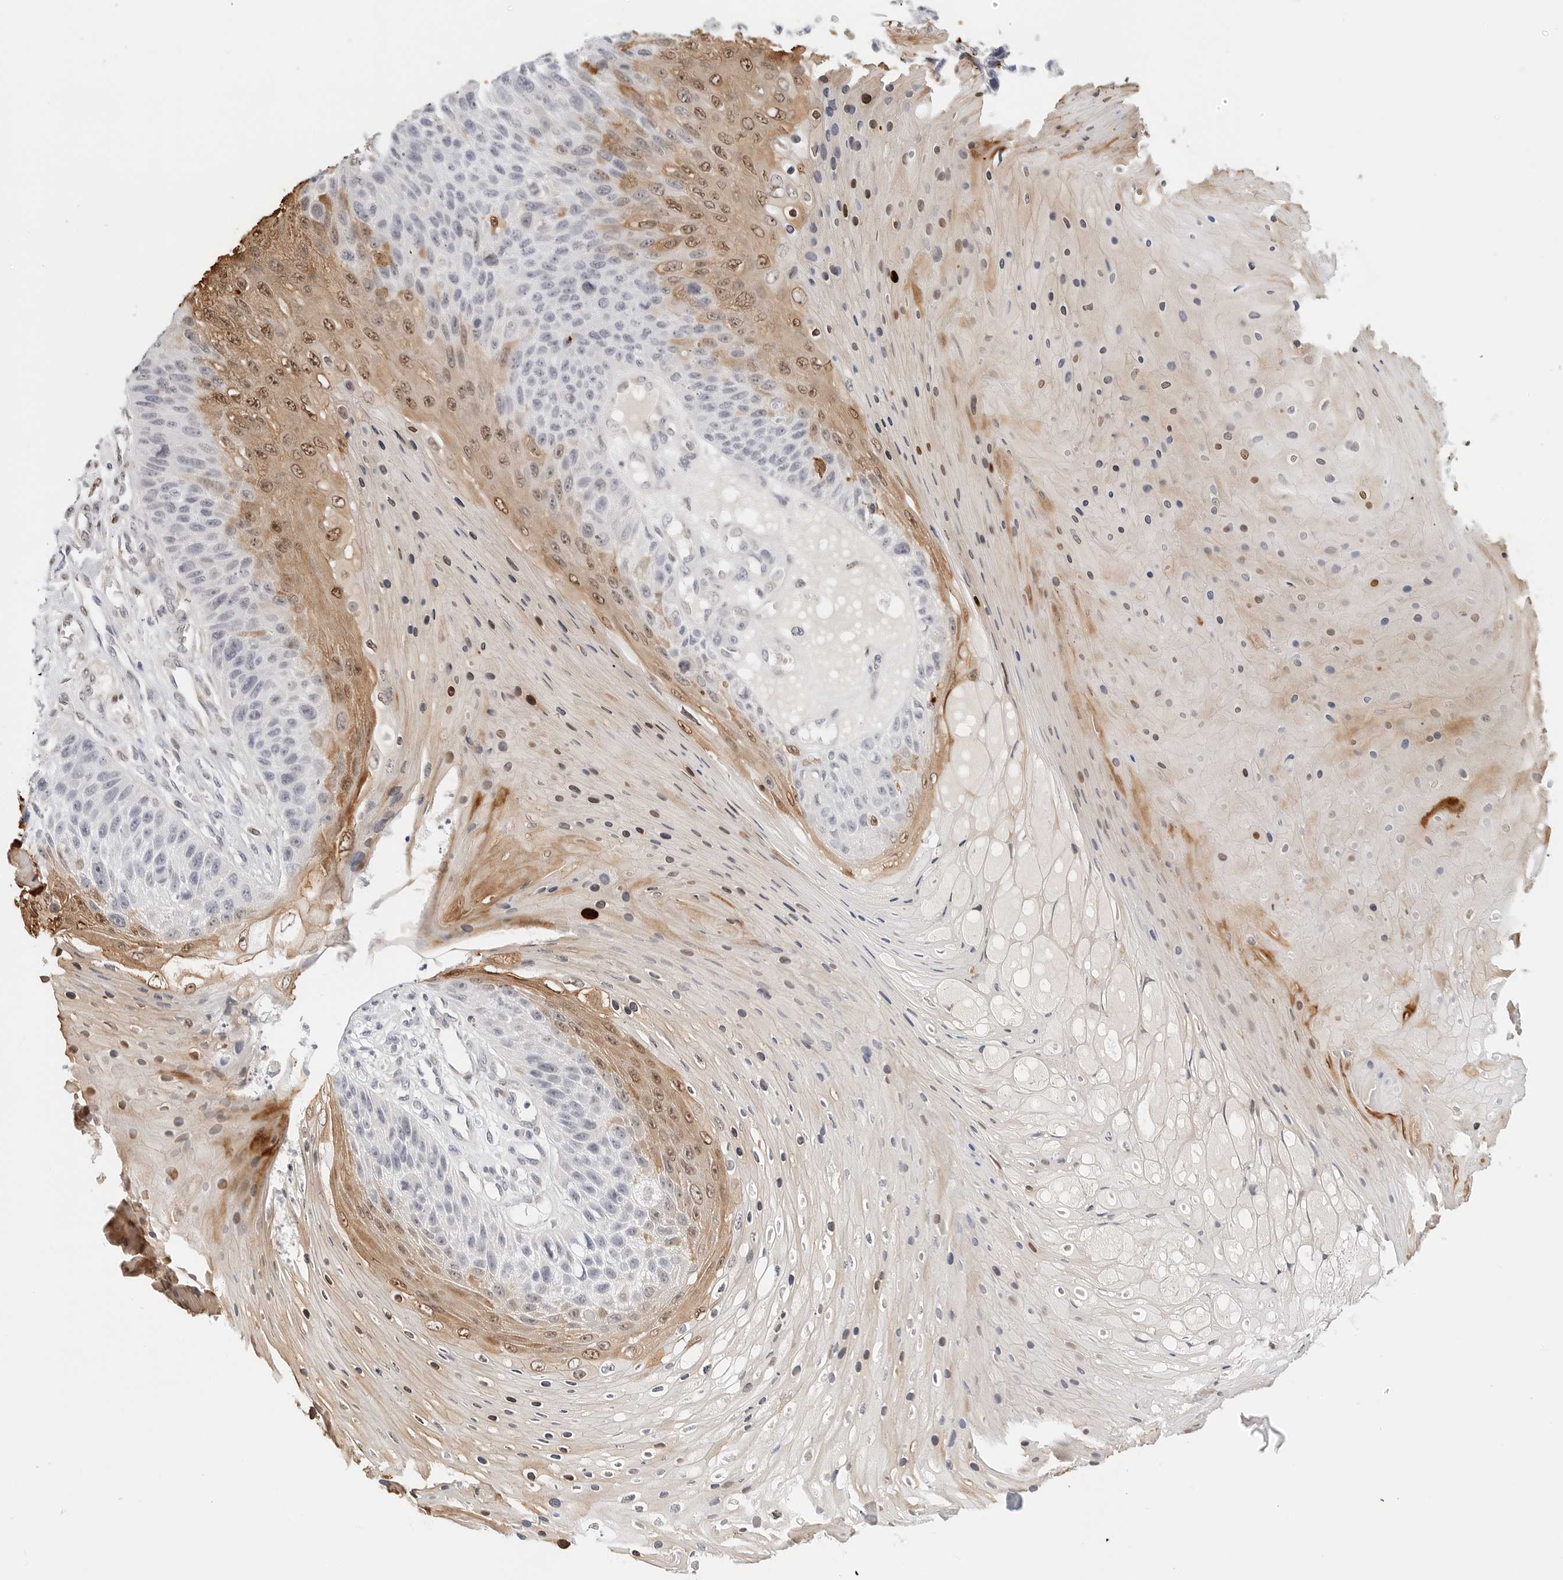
{"staining": {"intensity": "moderate", "quantity": "<25%", "location": "cytoplasmic/membranous,nuclear"}, "tissue": "skin cancer", "cell_type": "Tumor cells", "image_type": "cancer", "snomed": [{"axis": "morphology", "description": "Squamous cell carcinoma, NOS"}, {"axis": "topography", "description": "Skin"}], "caption": "Squamous cell carcinoma (skin) was stained to show a protein in brown. There is low levels of moderate cytoplasmic/membranous and nuclear expression in approximately <25% of tumor cells.", "gene": "SPIDR", "patient": {"sex": "female", "age": 88}}